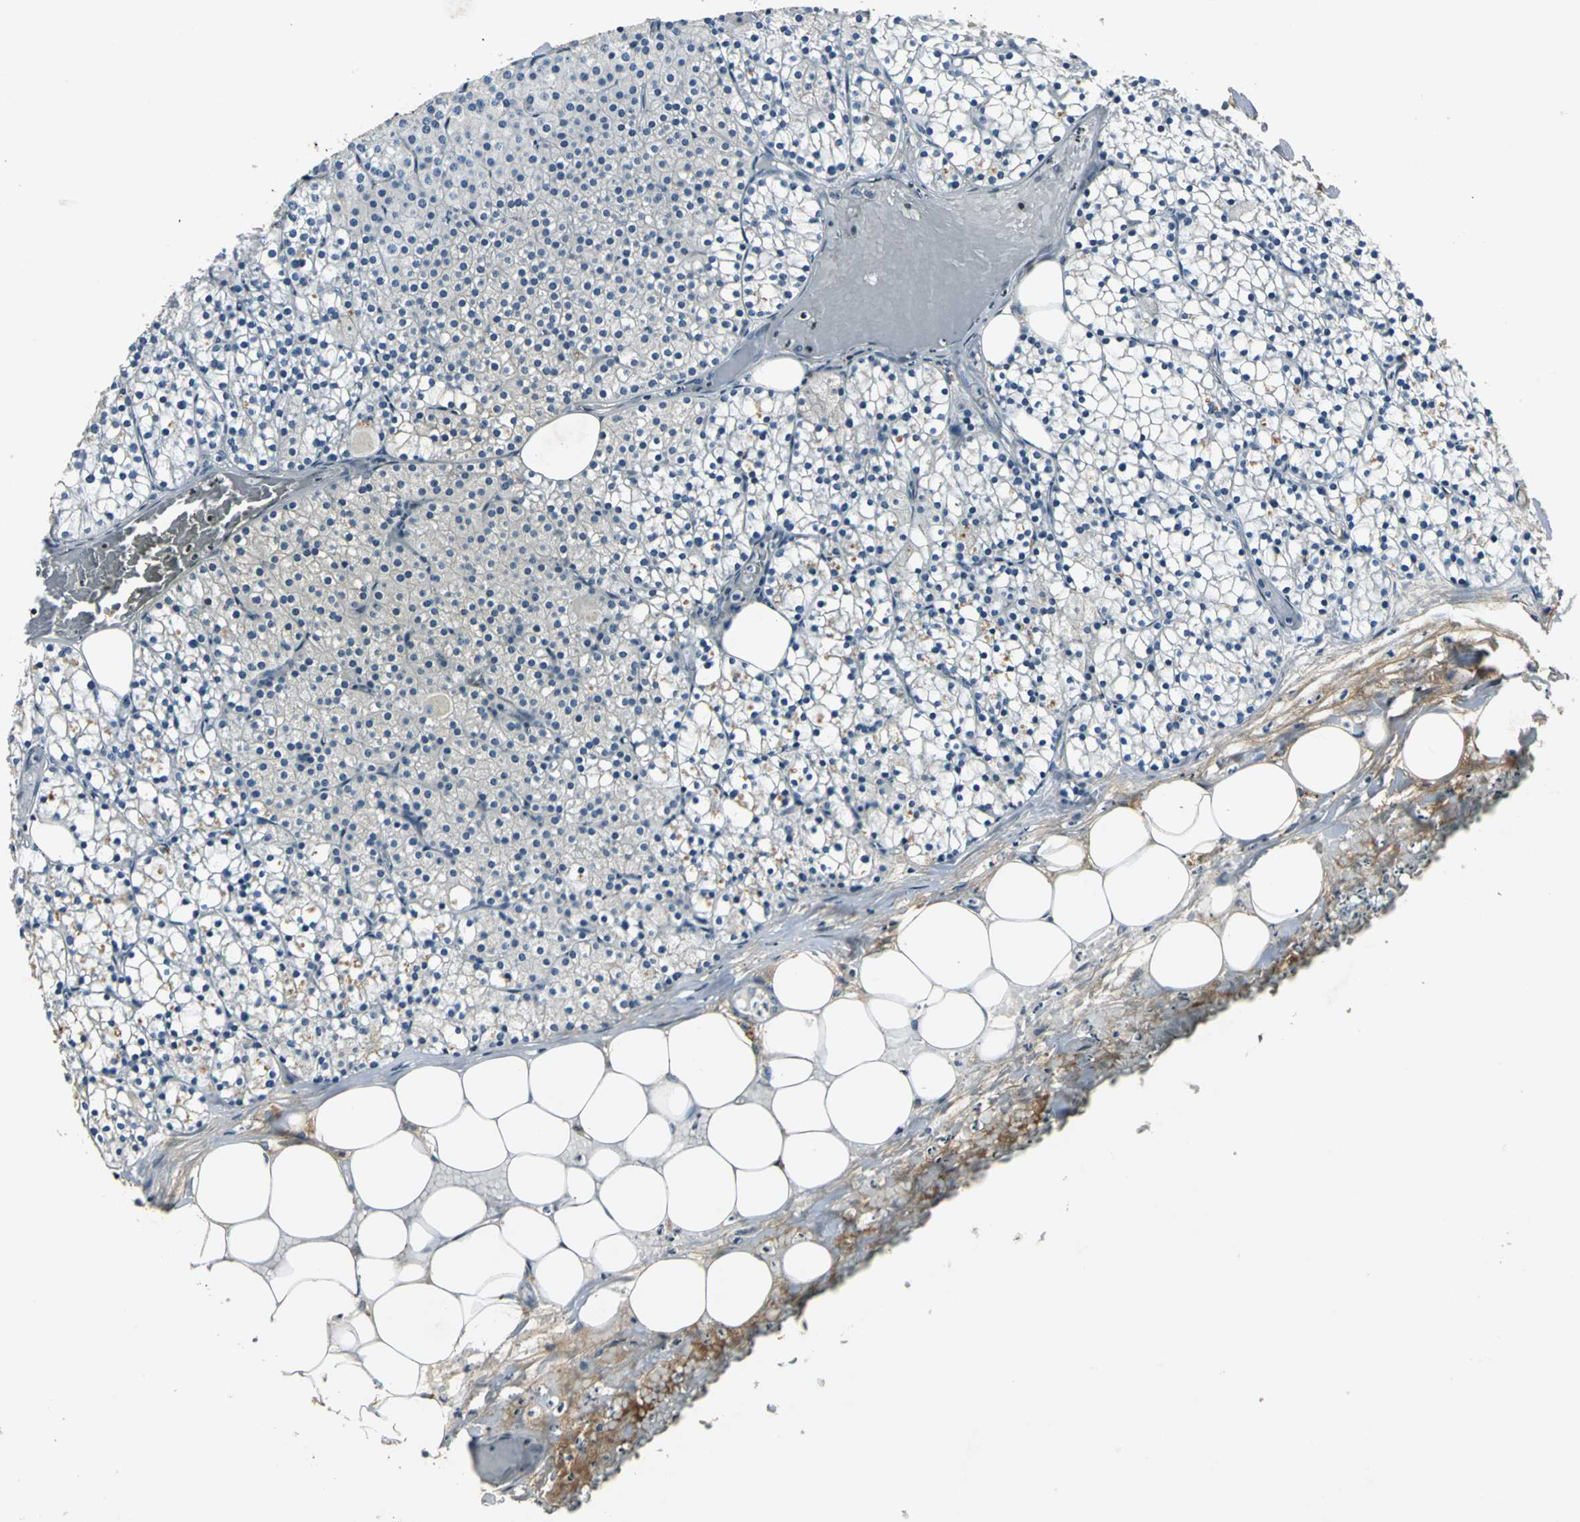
{"staining": {"intensity": "negative", "quantity": "none", "location": "none"}, "tissue": "parathyroid gland", "cell_type": "Glandular cells", "image_type": "normal", "snomed": [{"axis": "morphology", "description": "Normal tissue, NOS"}, {"axis": "topography", "description": "Parathyroid gland"}], "caption": "A high-resolution histopathology image shows immunohistochemistry (IHC) staining of benign parathyroid gland, which displays no significant staining in glandular cells. (DAB immunohistochemistry visualized using brightfield microscopy, high magnification).", "gene": "PROC", "patient": {"sex": "female", "age": 63}}